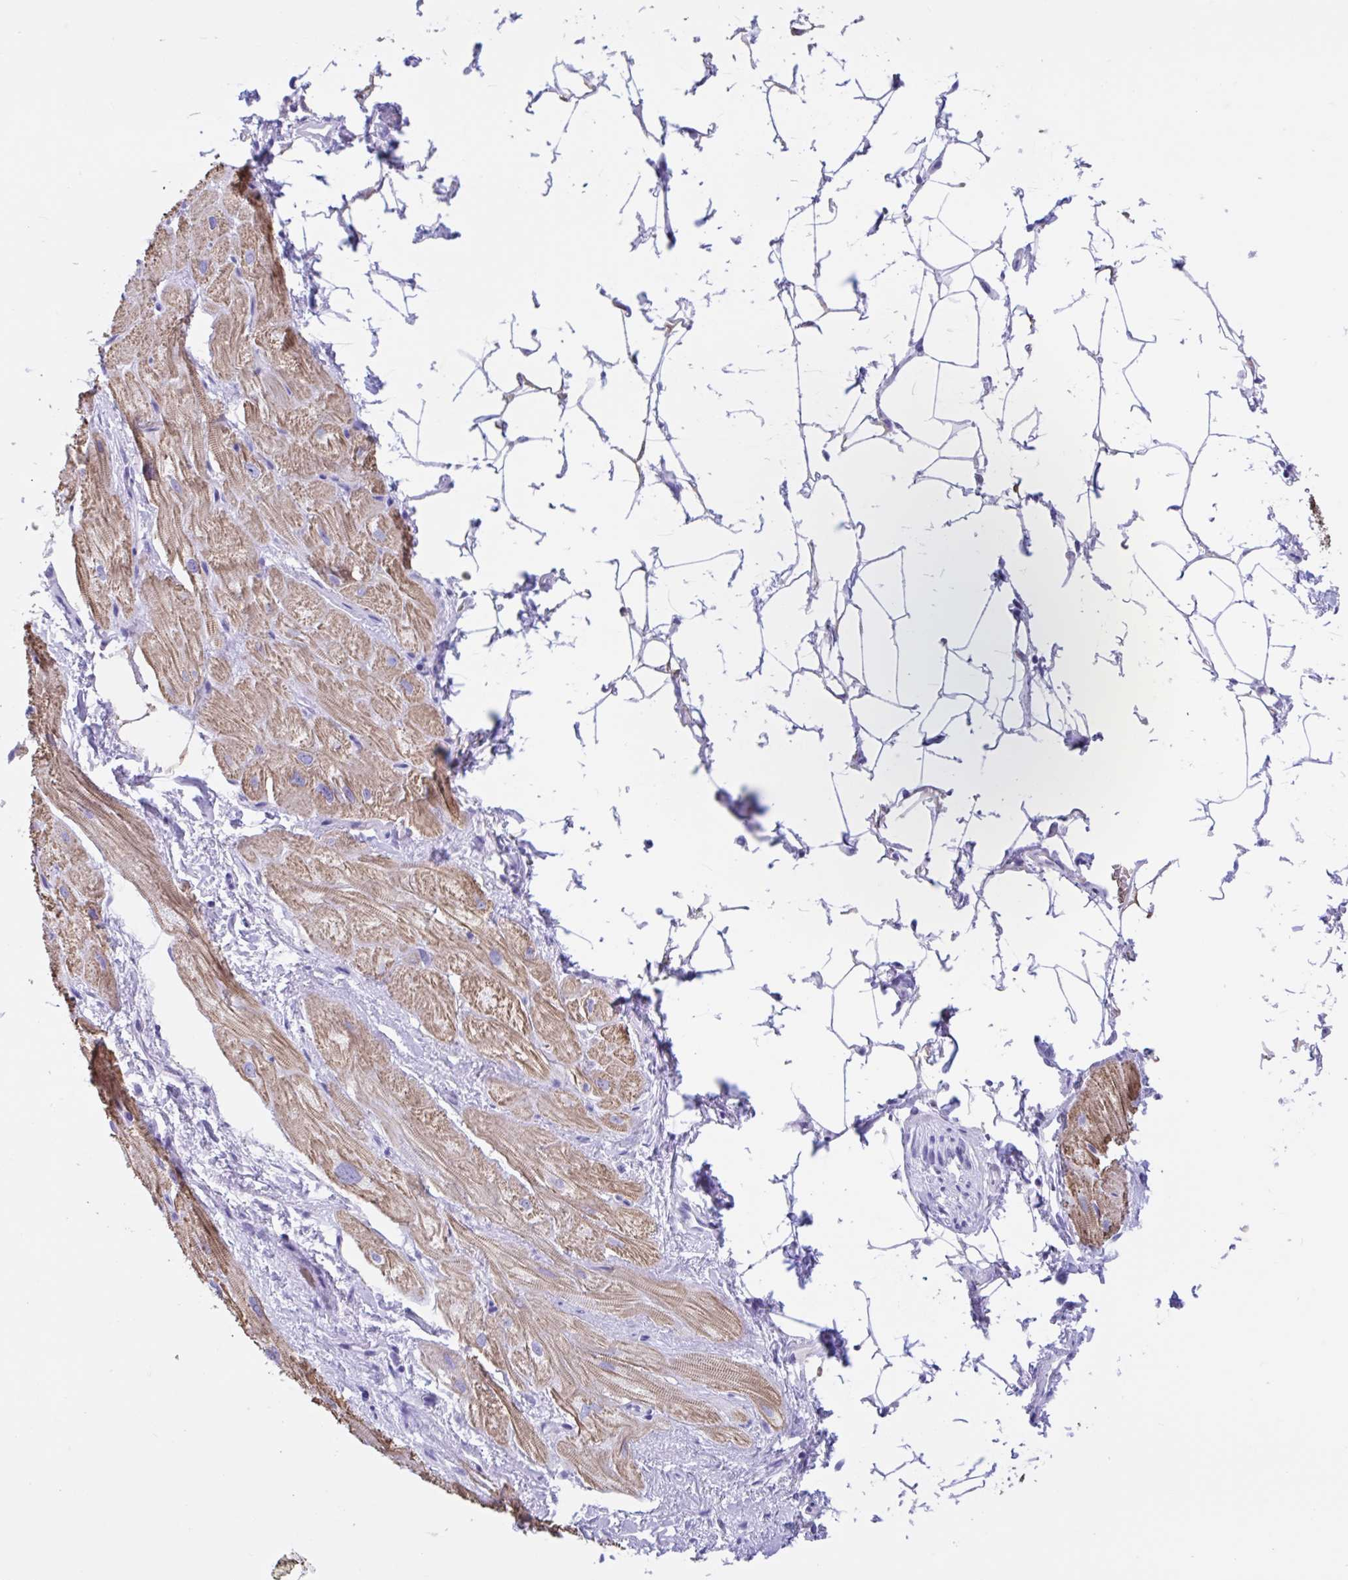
{"staining": {"intensity": "weak", "quantity": ">75%", "location": "cytoplasmic/membranous"}, "tissue": "heart muscle", "cell_type": "Cardiomyocytes", "image_type": "normal", "snomed": [{"axis": "morphology", "description": "Normal tissue, NOS"}, {"axis": "topography", "description": "Heart"}], "caption": "A histopathology image of heart muscle stained for a protein exhibits weak cytoplasmic/membranous brown staining in cardiomyocytes. (DAB (3,3'-diaminobenzidine) IHC, brown staining for protein, blue staining for nuclei).", "gene": "TMEM79", "patient": {"sex": "male", "age": 62}}